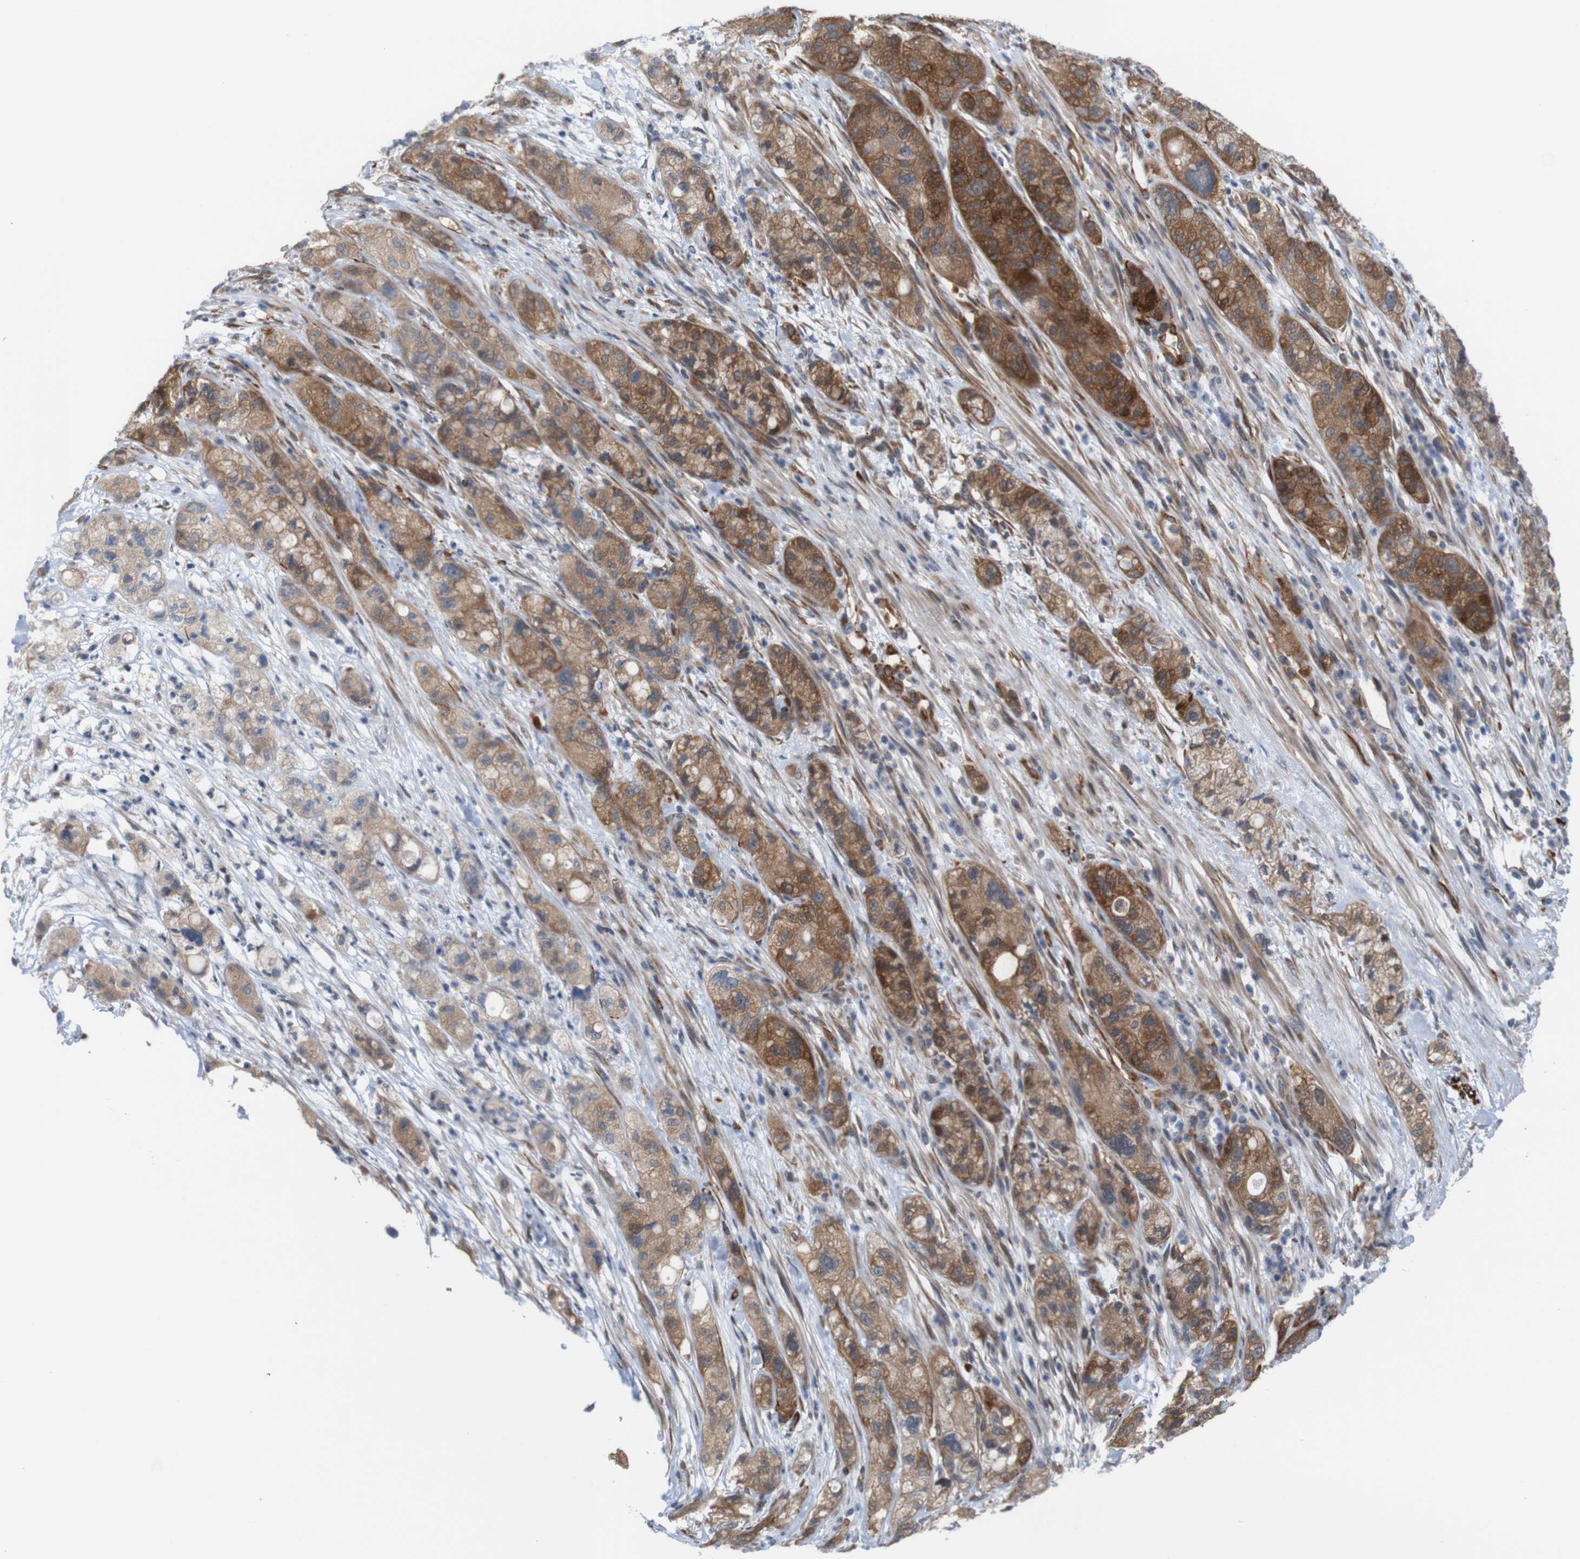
{"staining": {"intensity": "moderate", "quantity": ">75%", "location": "cytoplasmic/membranous"}, "tissue": "pancreatic cancer", "cell_type": "Tumor cells", "image_type": "cancer", "snomed": [{"axis": "morphology", "description": "Adenocarcinoma, NOS"}, {"axis": "topography", "description": "Pancreas"}], "caption": "Pancreatic adenocarcinoma stained with a protein marker shows moderate staining in tumor cells.", "gene": "JPH1", "patient": {"sex": "female", "age": 78}}